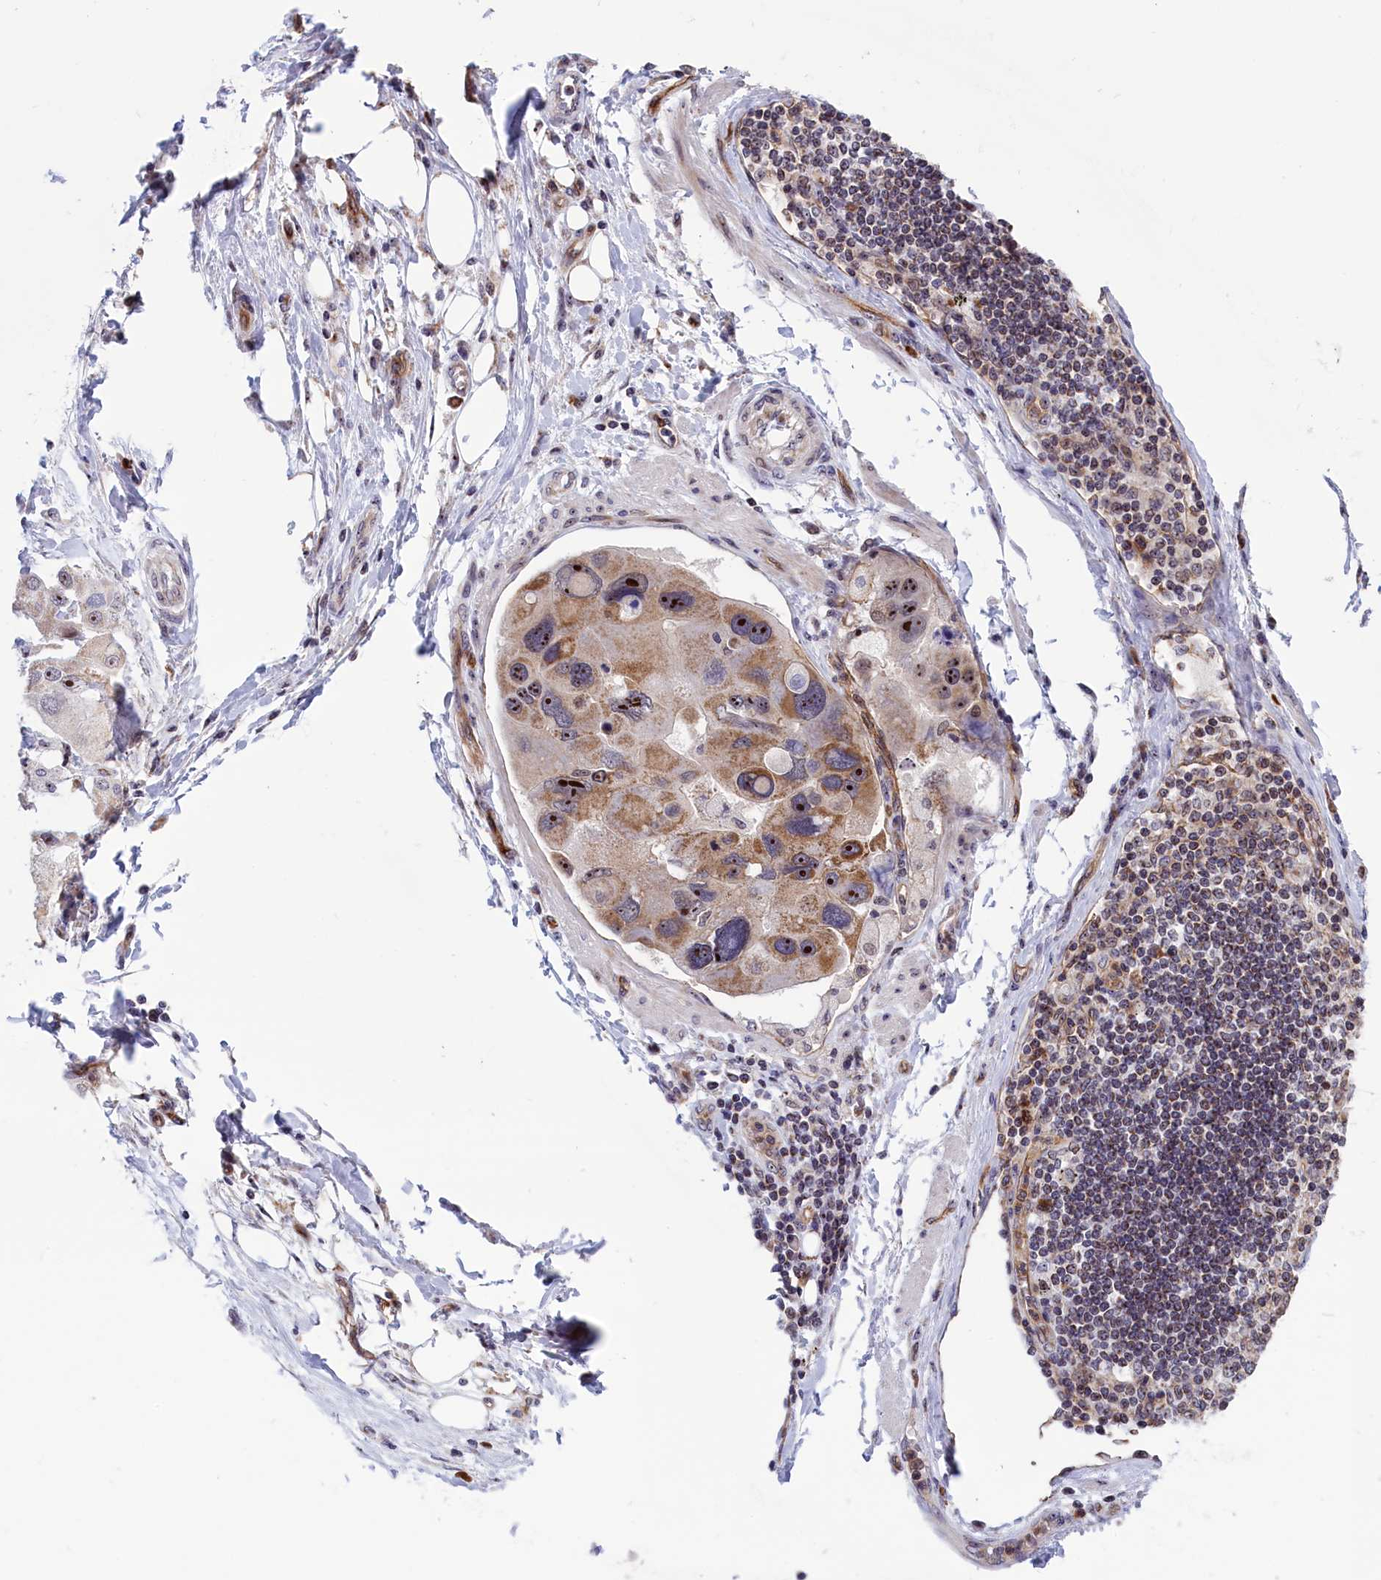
{"staining": {"intensity": "moderate", "quantity": "25%-75%", "location": "cytoplasmic/membranous,nuclear"}, "tissue": "lung cancer", "cell_type": "Tumor cells", "image_type": "cancer", "snomed": [{"axis": "morphology", "description": "Adenocarcinoma, NOS"}, {"axis": "topography", "description": "Lung"}], "caption": "Immunohistochemical staining of lung adenocarcinoma reveals medium levels of moderate cytoplasmic/membranous and nuclear protein staining in about 25%-75% of tumor cells.", "gene": "MPND", "patient": {"sex": "female", "age": 54}}